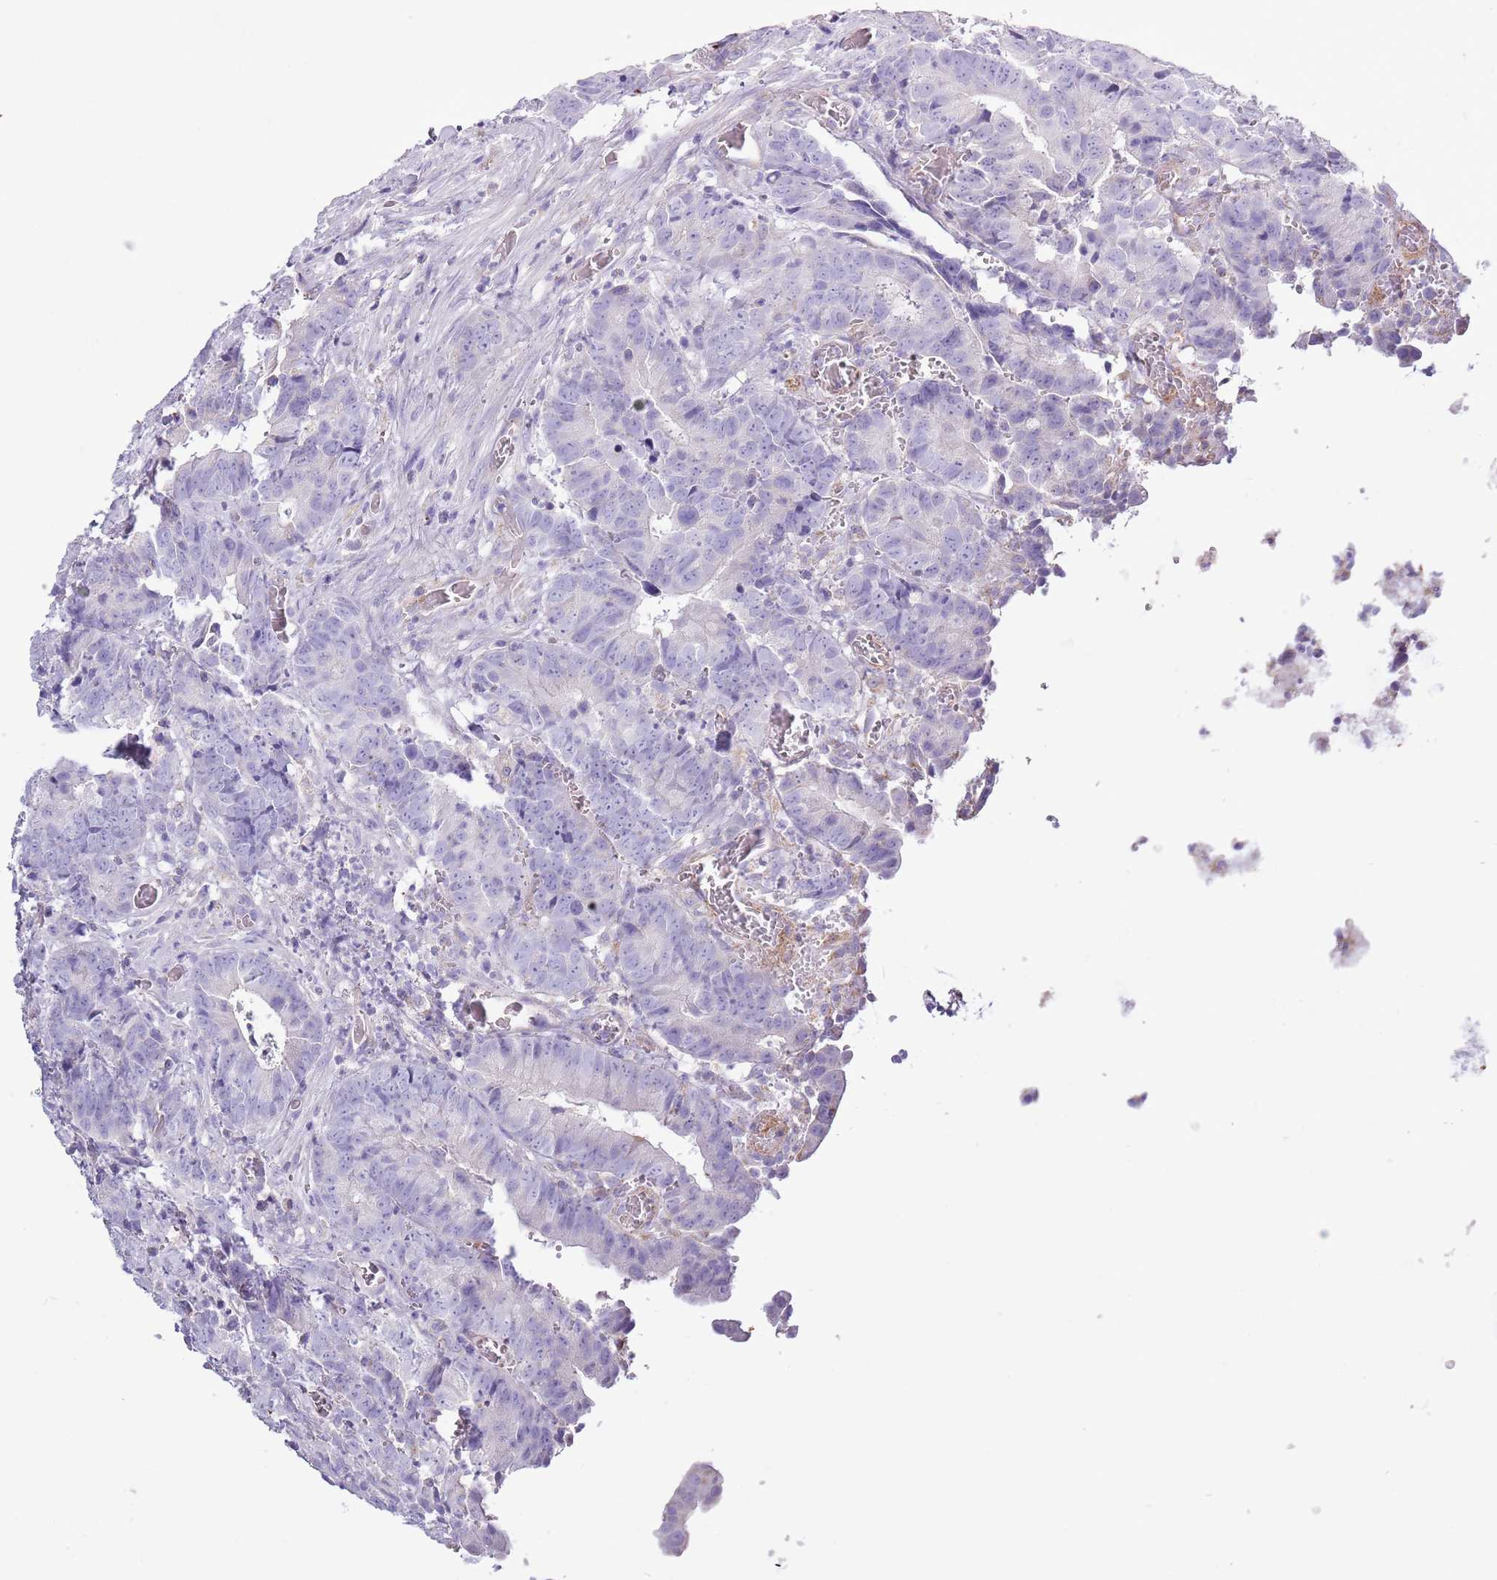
{"staining": {"intensity": "negative", "quantity": "none", "location": "none"}, "tissue": "colorectal cancer", "cell_type": "Tumor cells", "image_type": "cancer", "snomed": [{"axis": "morphology", "description": "Adenocarcinoma, NOS"}, {"axis": "topography", "description": "Colon"}], "caption": "Immunohistochemistry (IHC) of adenocarcinoma (colorectal) demonstrates no expression in tumor cells. (Brightfield microscopy of DAB immunohistochemistry at high magnification).", "gene": "SLC23A1", "patient": {"sex": "female", "age": 57}}